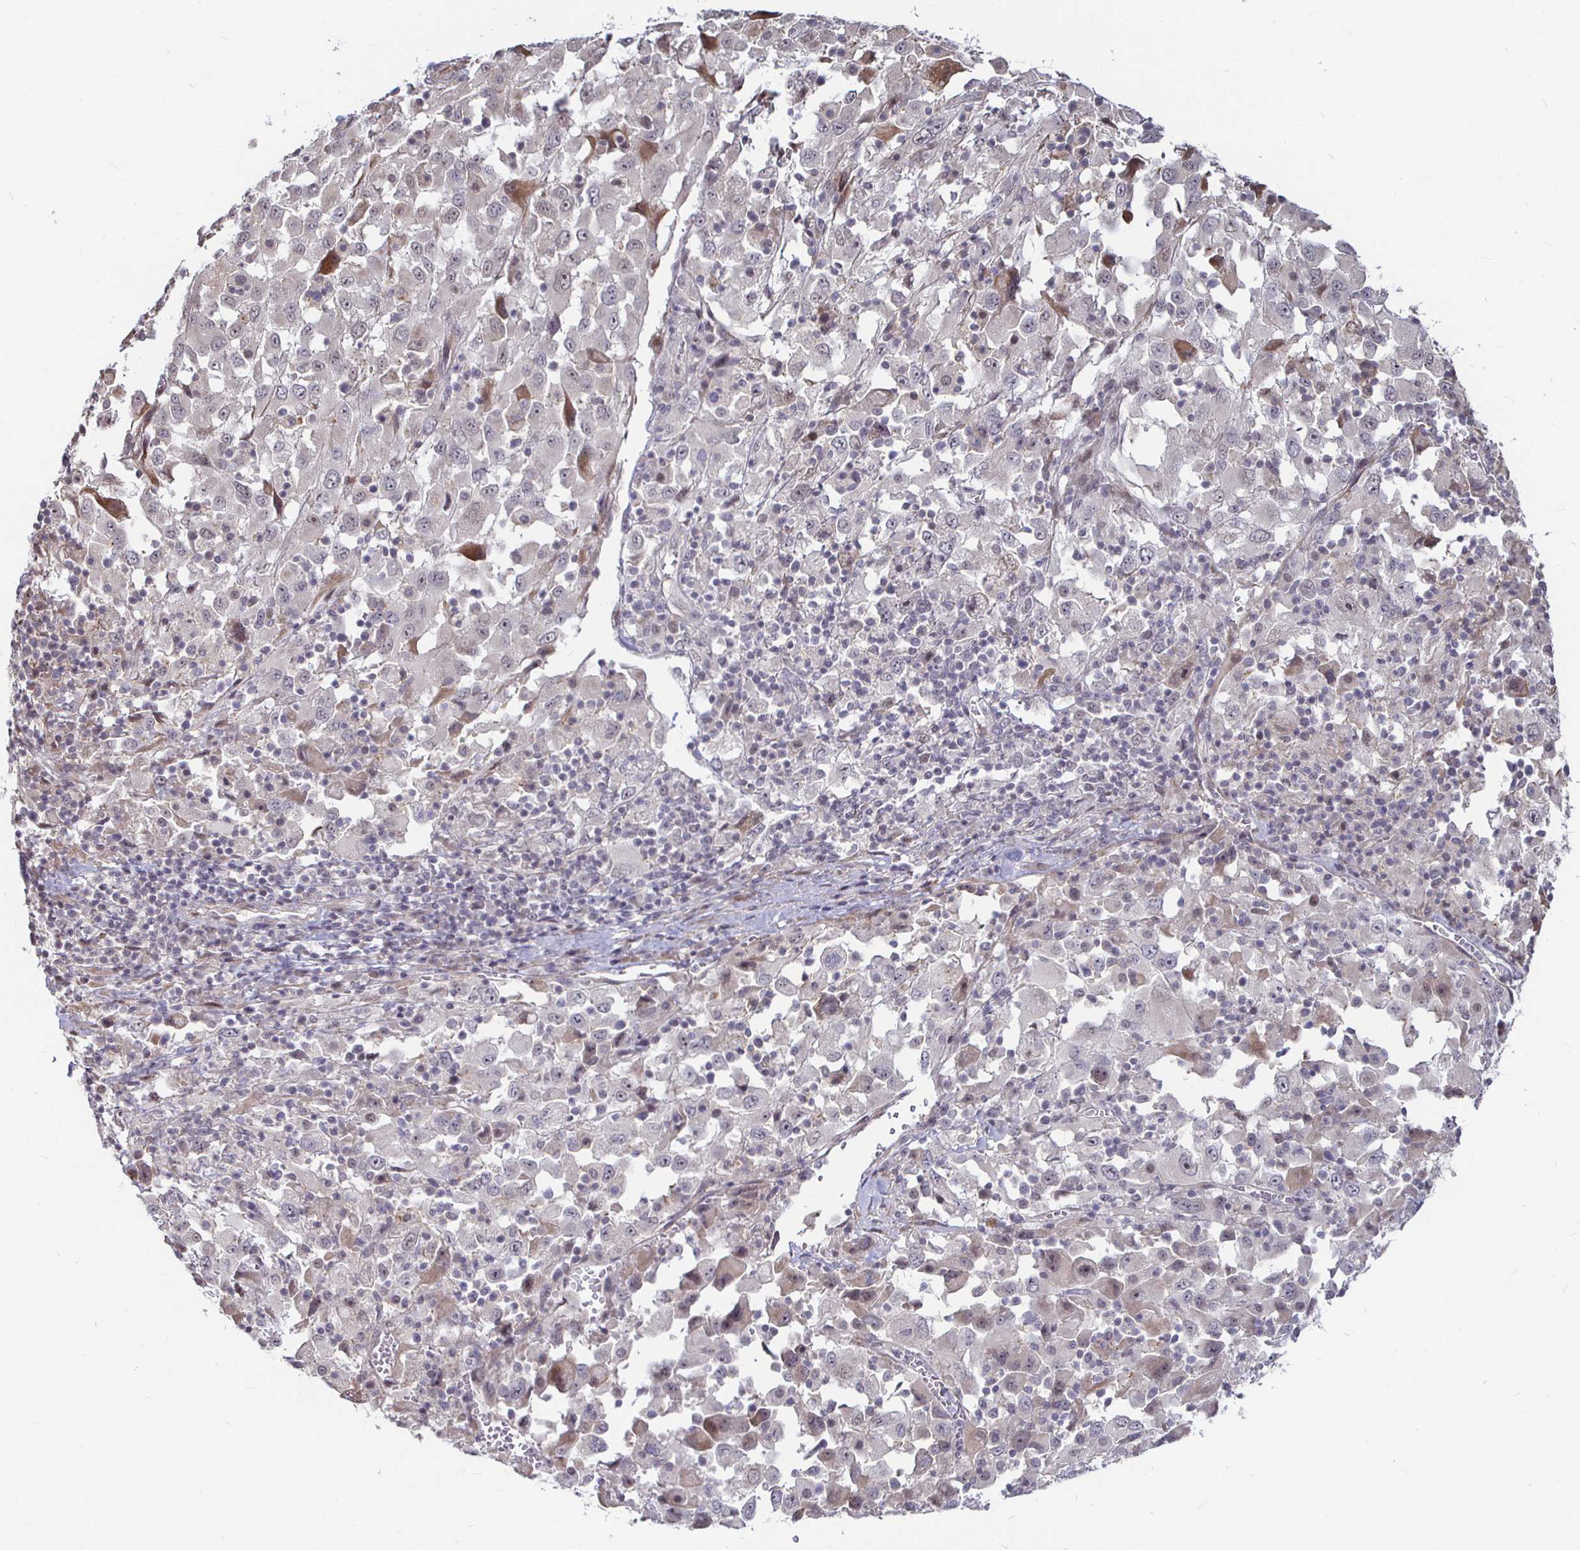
{"staining": {"intensity": "moderate", "quantity": "<25%", "location": "cytoplasmic/membranous"}, "tissue": "melanoma", "cell_type": "Tumor cells", "image_type": "cancer", "snomed": [{"axis": "morphology", "description": "Malignant melanoma, Metastatic site"}, {"axis": "topography", "description": "Soft tissue"}], "caption": "Moderate cytoplasmic/membranous expression is identified in approximately <25% of tumor cells in malignant melanoma (metastatic site).", "gene": "CAPN11", "patient": {"sex": "male", "age": 50}}